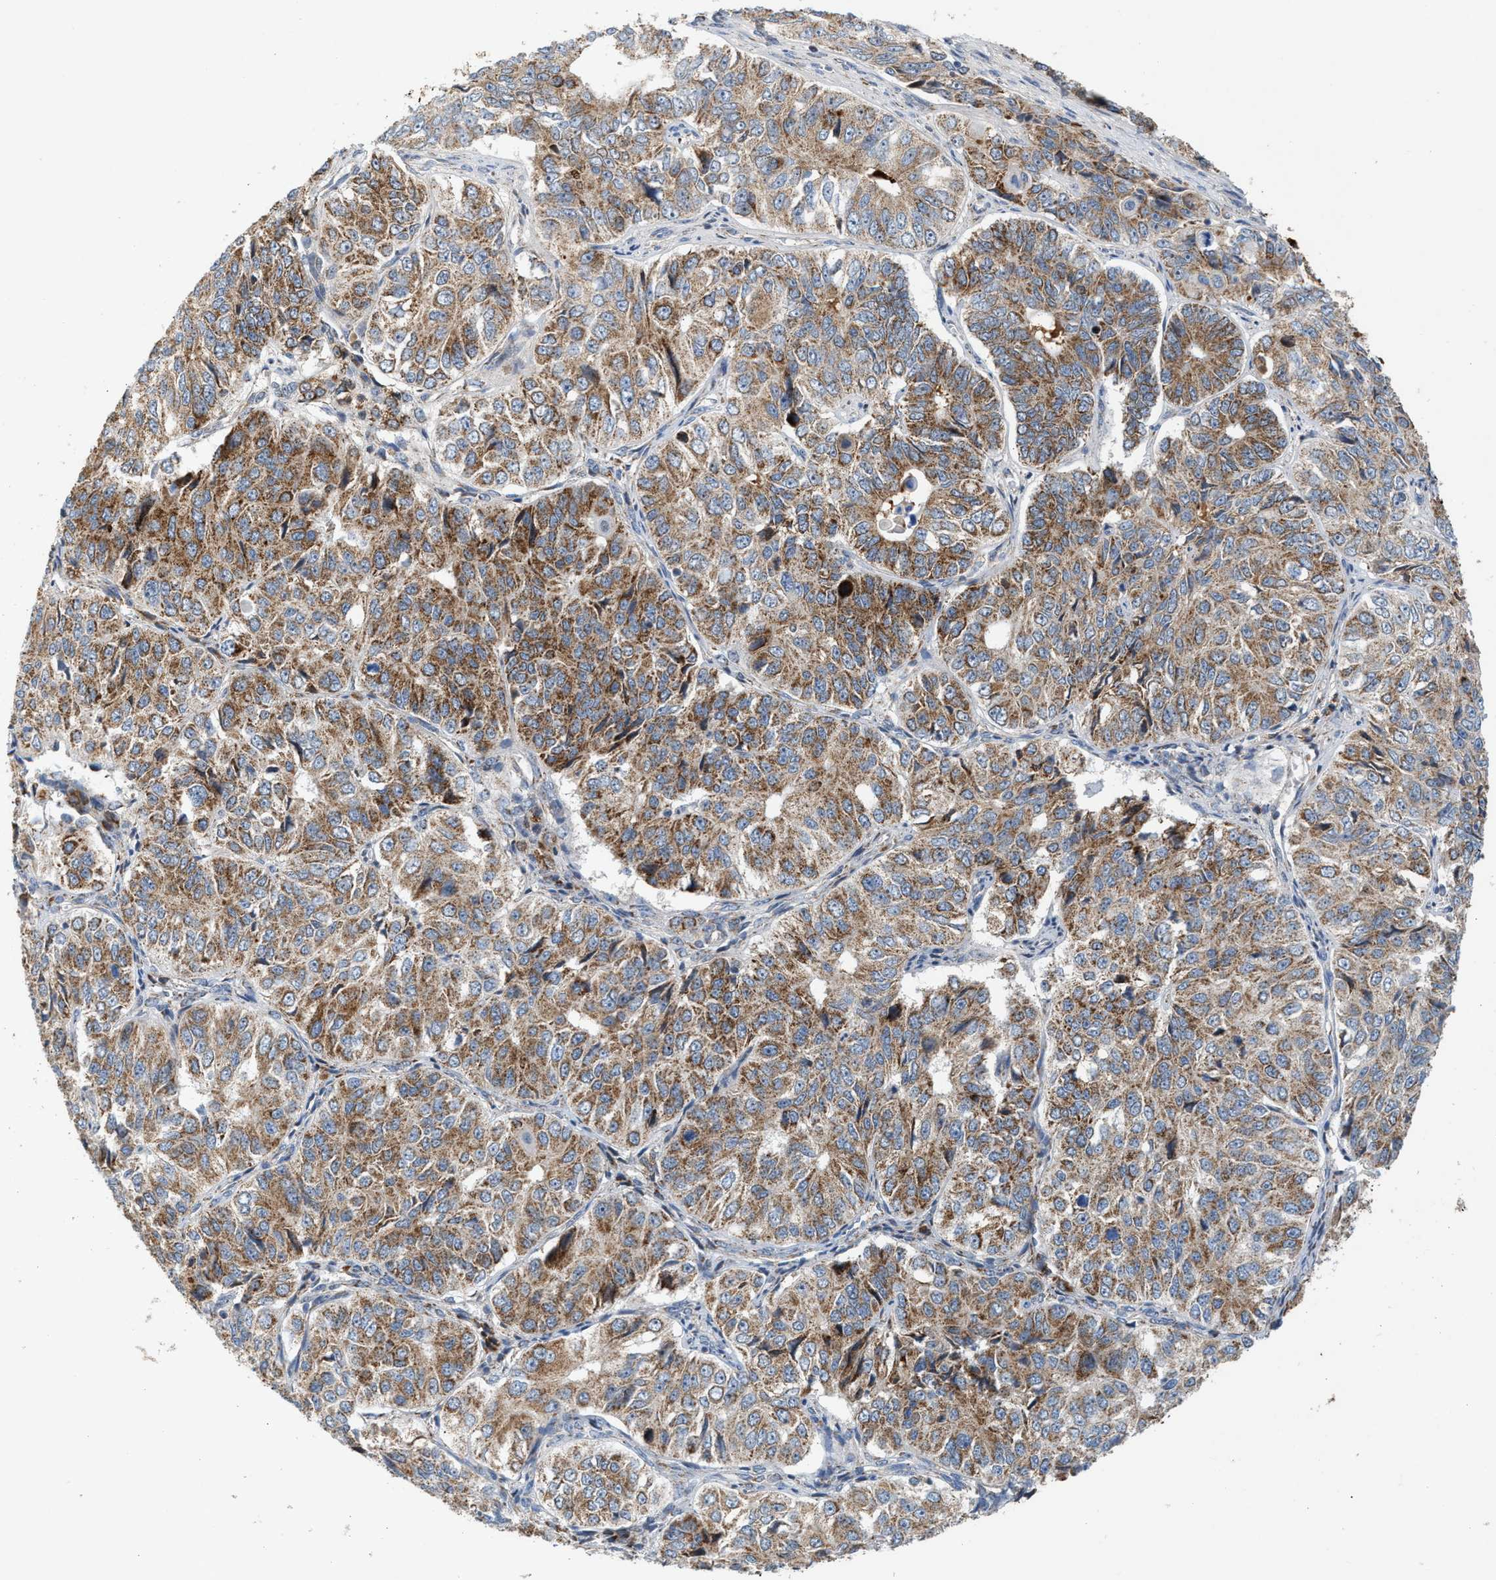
{"staining": {"intensity": "moderate", "quantity": ">75%", "location": "cytoplasmic/membranous"}, "tissue": "ovarian cancer", "cell_type": "Tumor cells", "image_type": "cancer", "snomed": [{"axis": "morphology", "description": "Carcinoma, endometroid"}, {"axis": "topography", "description": "Ovary"}], "caption": "Immunohistochemical staining of ovarian cancer exhibits moderate cytoplasmic/membranous protein staining in about >75% of tumor cells.", "gene": "PMPCA", "patient": {"sex": "female", "age": 51}}